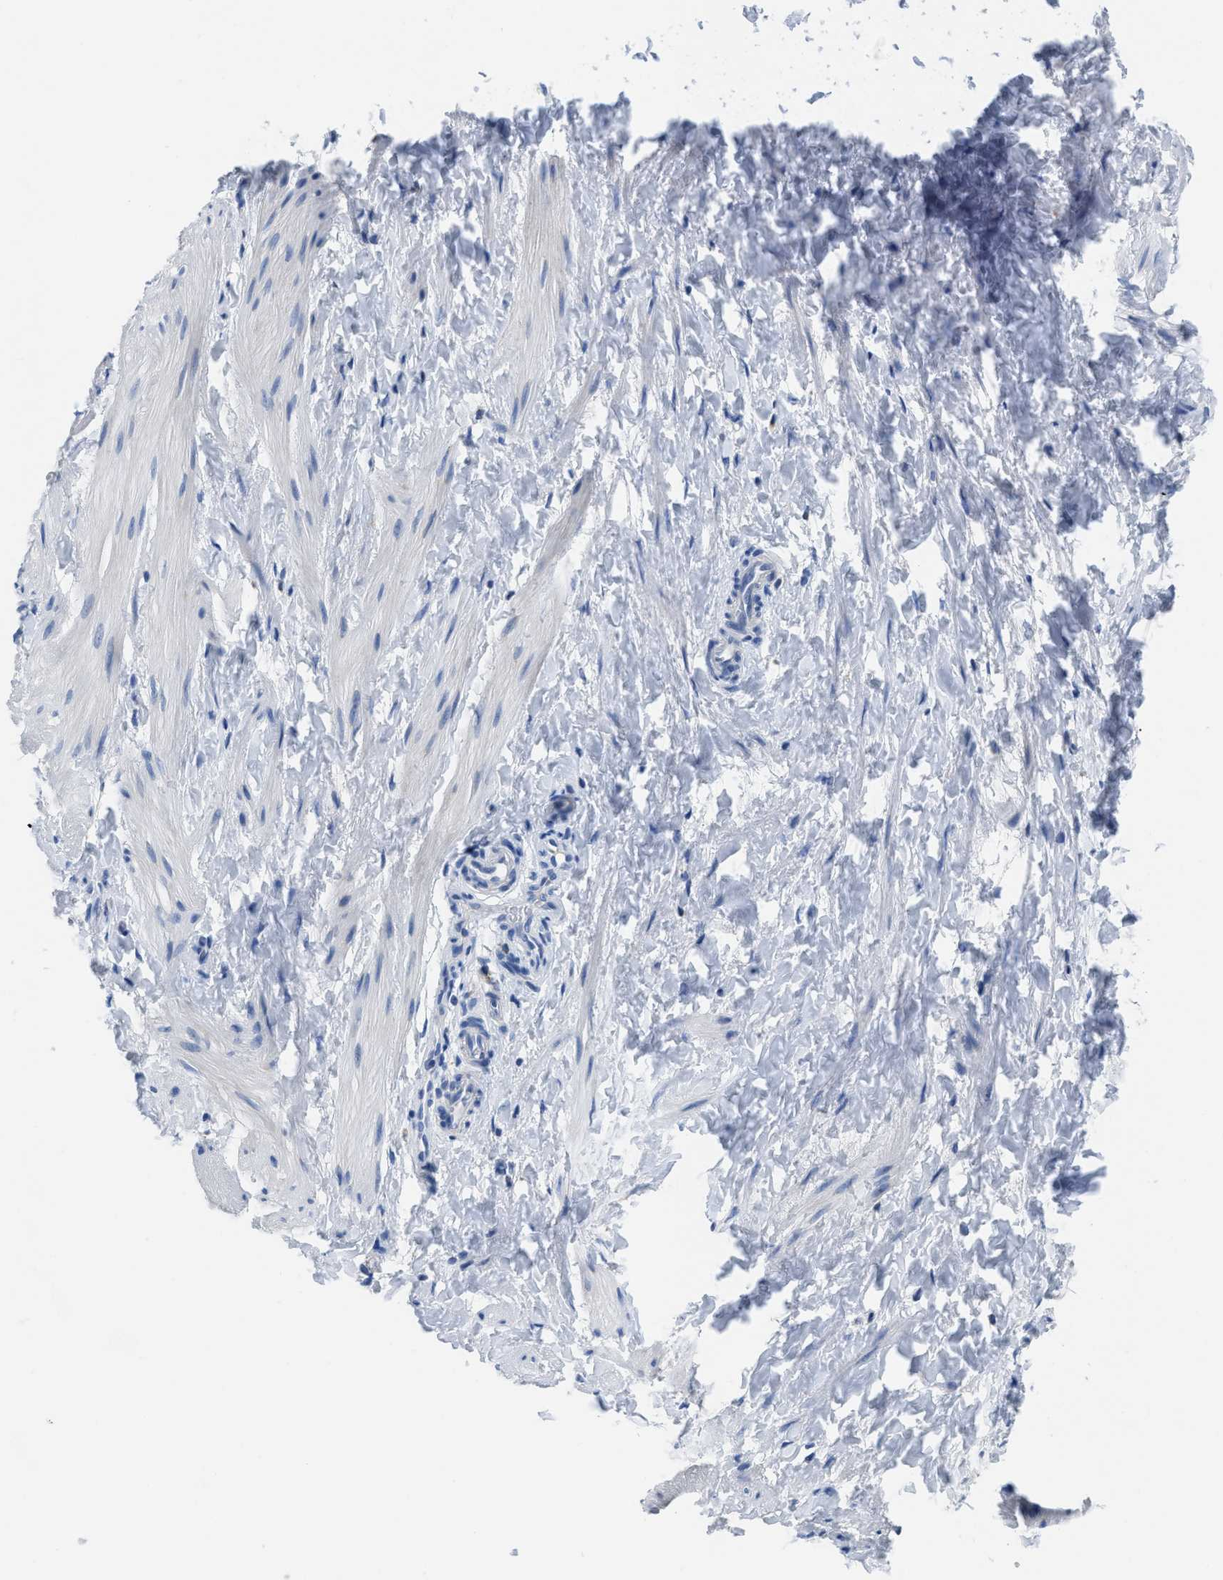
{"staining": {"intensity": "negative", "quantity": "none", "location": "none"}, "tissue": "smooth muscle", "cell_type": "Smooth muscle cells", "image_type": "normal", "snomed": [{"axis": "morphology", "description": "Normal tissue, NOS"}, {"axis": "topography", "description": "Smooth muscle"}], "caption": "Immunohistochemistry (IHC) of unremarkable human smooth muscle reveals no staining in smooth muscle cells.", "gene": "ETFA", "patient": {"sex": "male", "age": 16}}